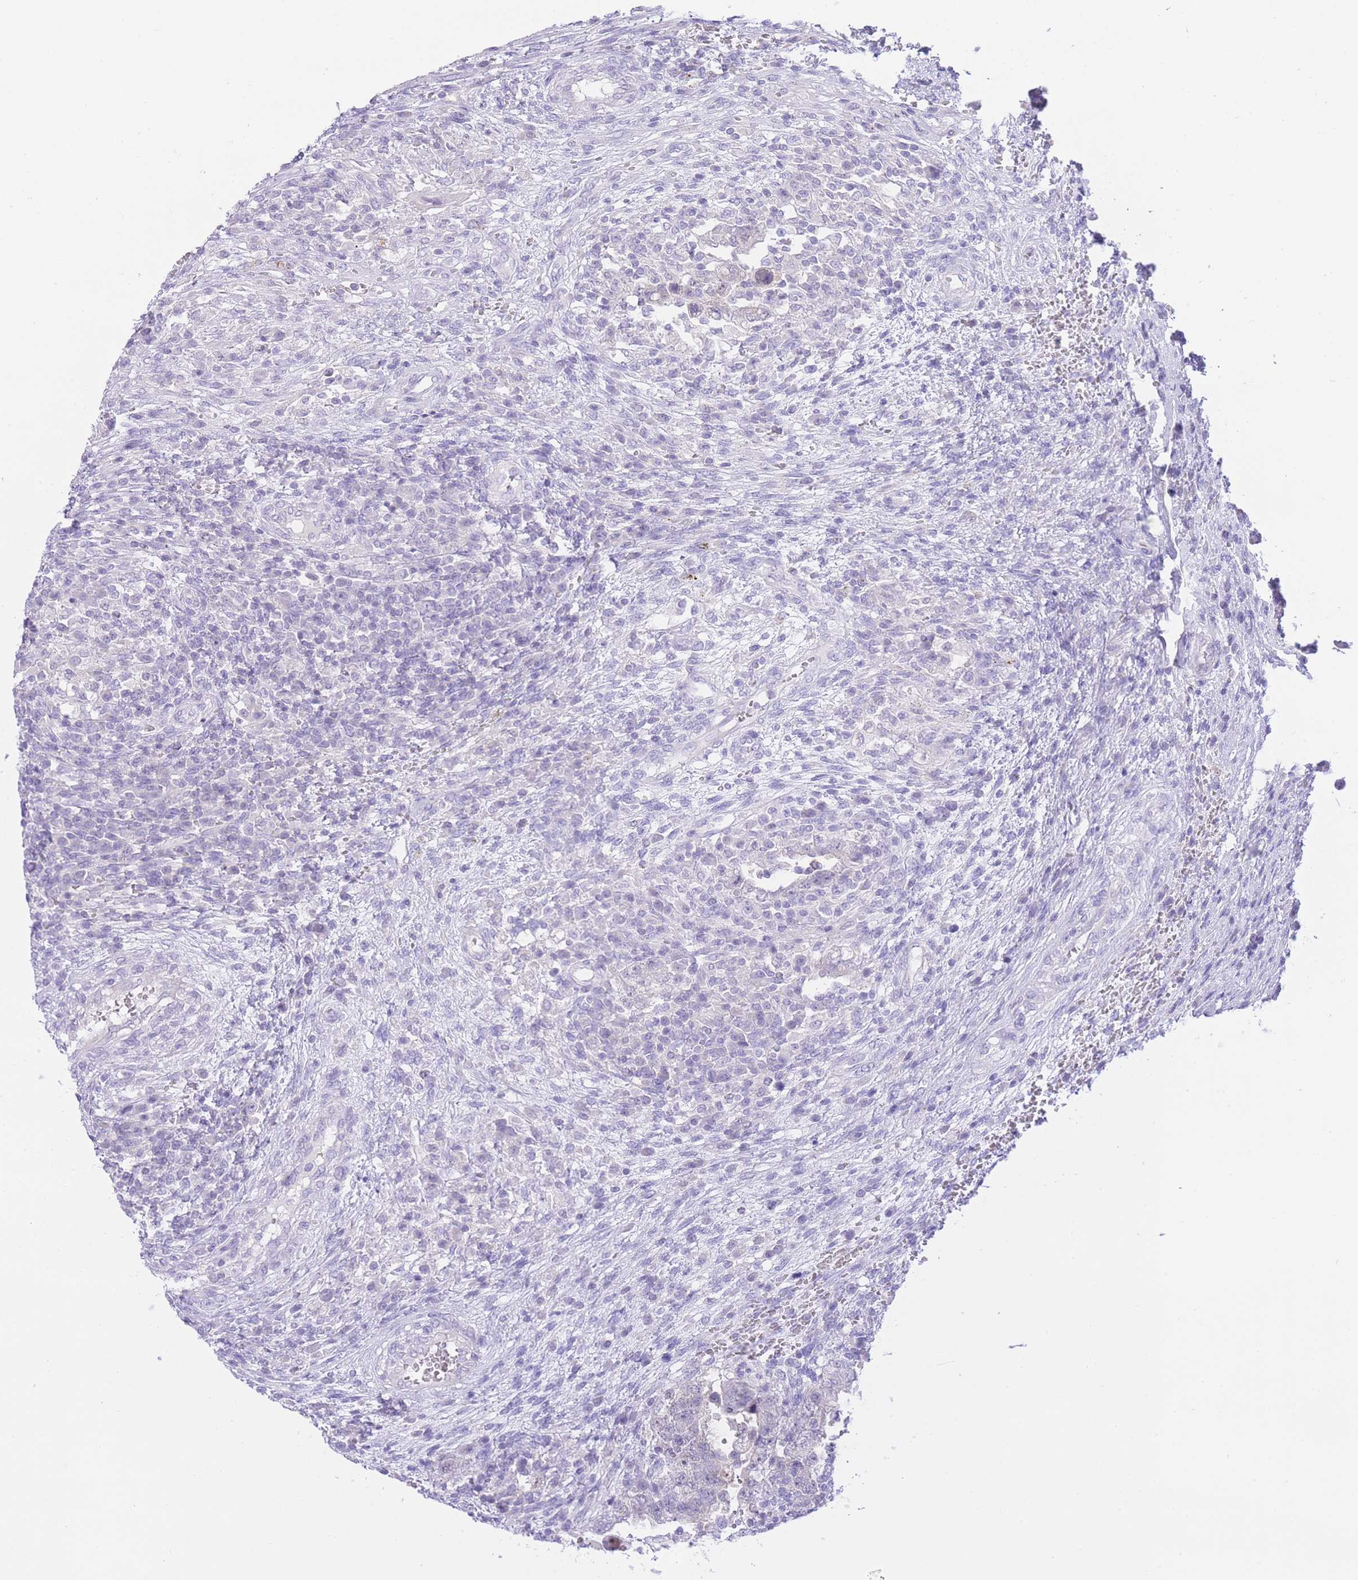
{"staining": {"intensity": "negative", "quantity": "none", "location": "none"}, "tissue": "testis cancer", "cell_type": "Tumor cells", "image_type": "cancer", "snomed": [{"axis": "morphology", "description": "Carcinoma, Embryonal, NOS"}, {"axis": "topography", "description": "Testis"}], "caption": "The immunohistochemistry image has no significant staining in tumor cells of testis cancer tissue. (DAB immunohistochemistry (IHC), high magnification).", "gene": "ZNF212", "patient": {"sex": "male", "age": 26}}